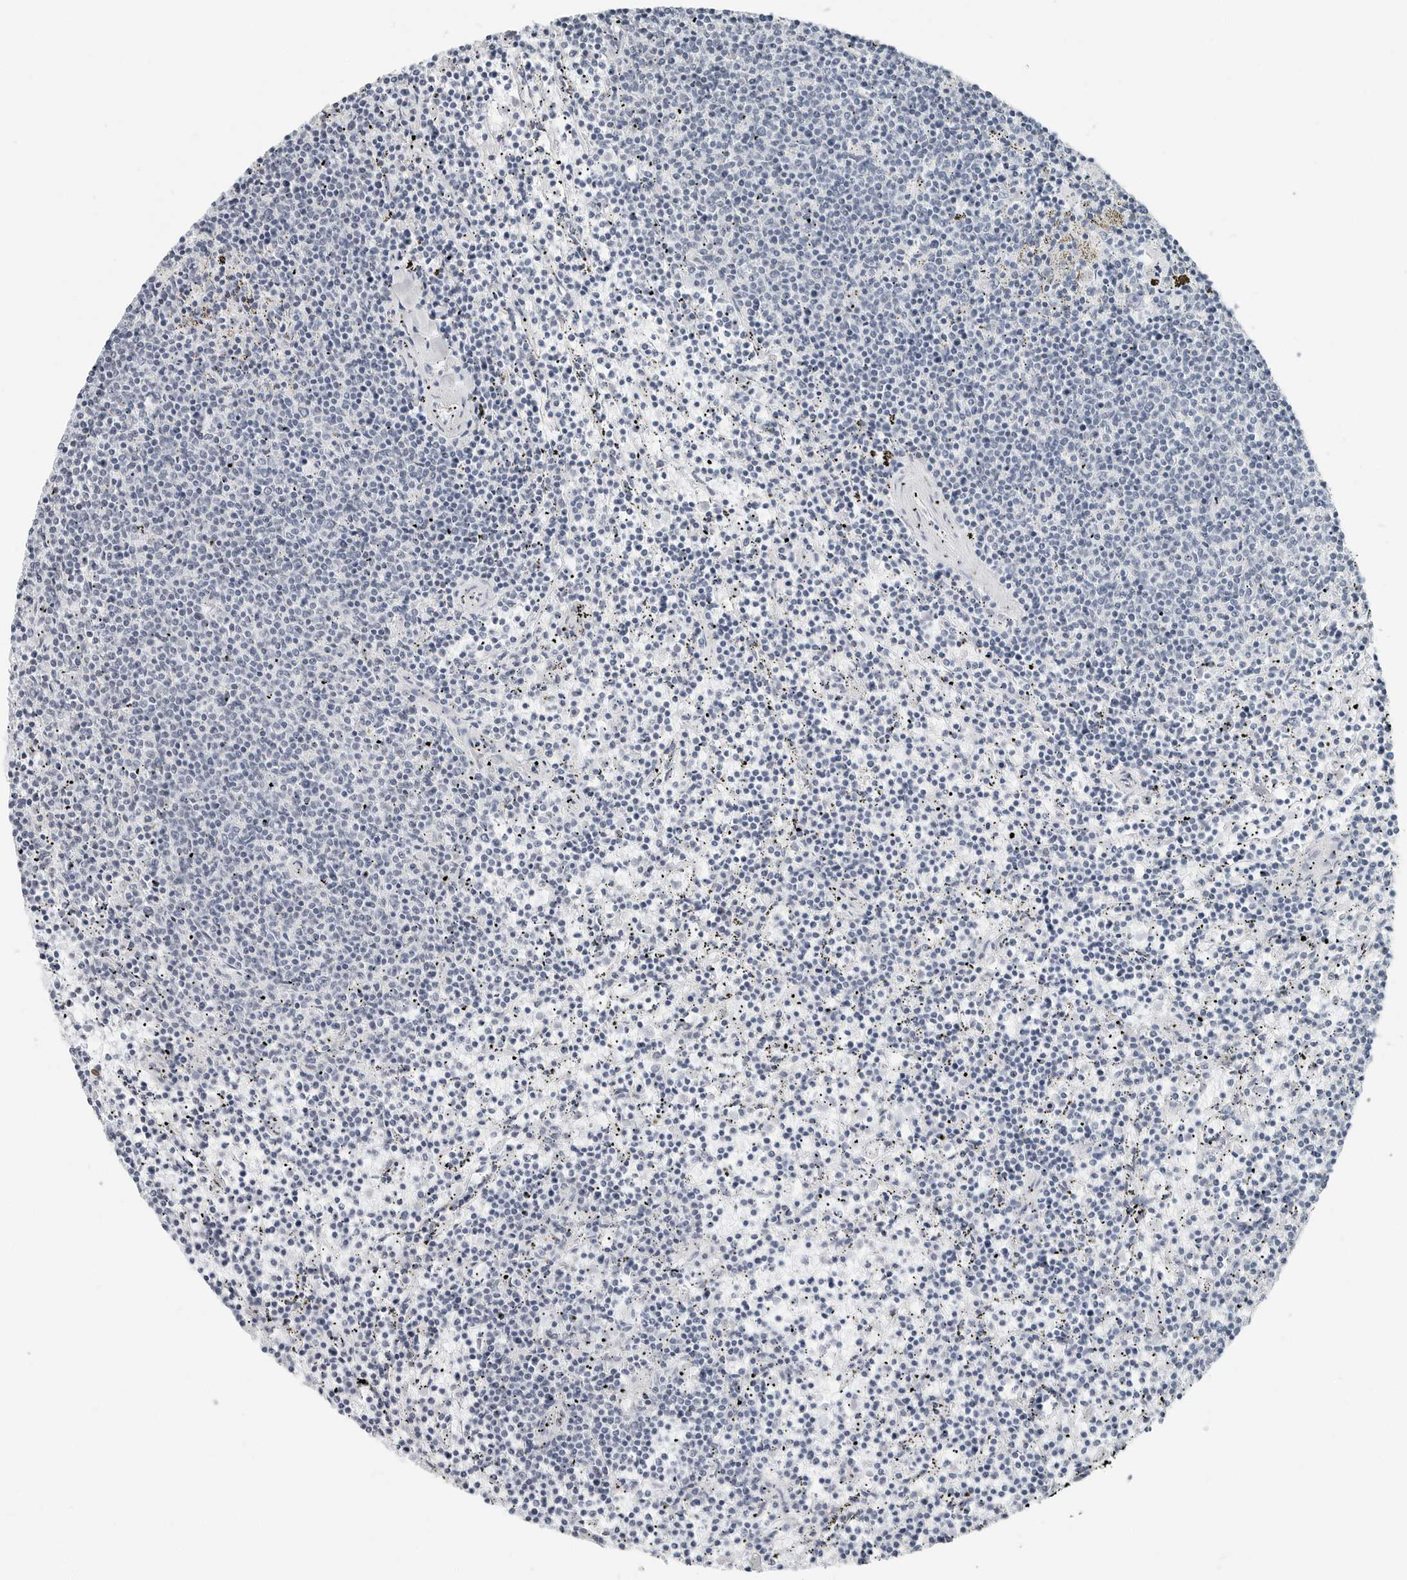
{"staining": {"intensity": "negative", "quantity": "none", "location": "none"}, "tissue": "lymphoma", "cell_type": "Tumor cells", "image_type": "cancer", "snomed": [{"axis": "morphology", "description": "Malignant lymphoma, non-Hodgkin's type, Low grade"}, {"axis": "topography", "description": "Spleen"}], "caption": "A high-resolution photomicrograph shows IHC staining of lymphoma, which demonstrates no significant expression in tumor cells. (Brightfield microscopy of DAB immunohistochemistry at high magnification).", "gene": "XIRP1", "patient": {"sex": "female", "age": 50}}